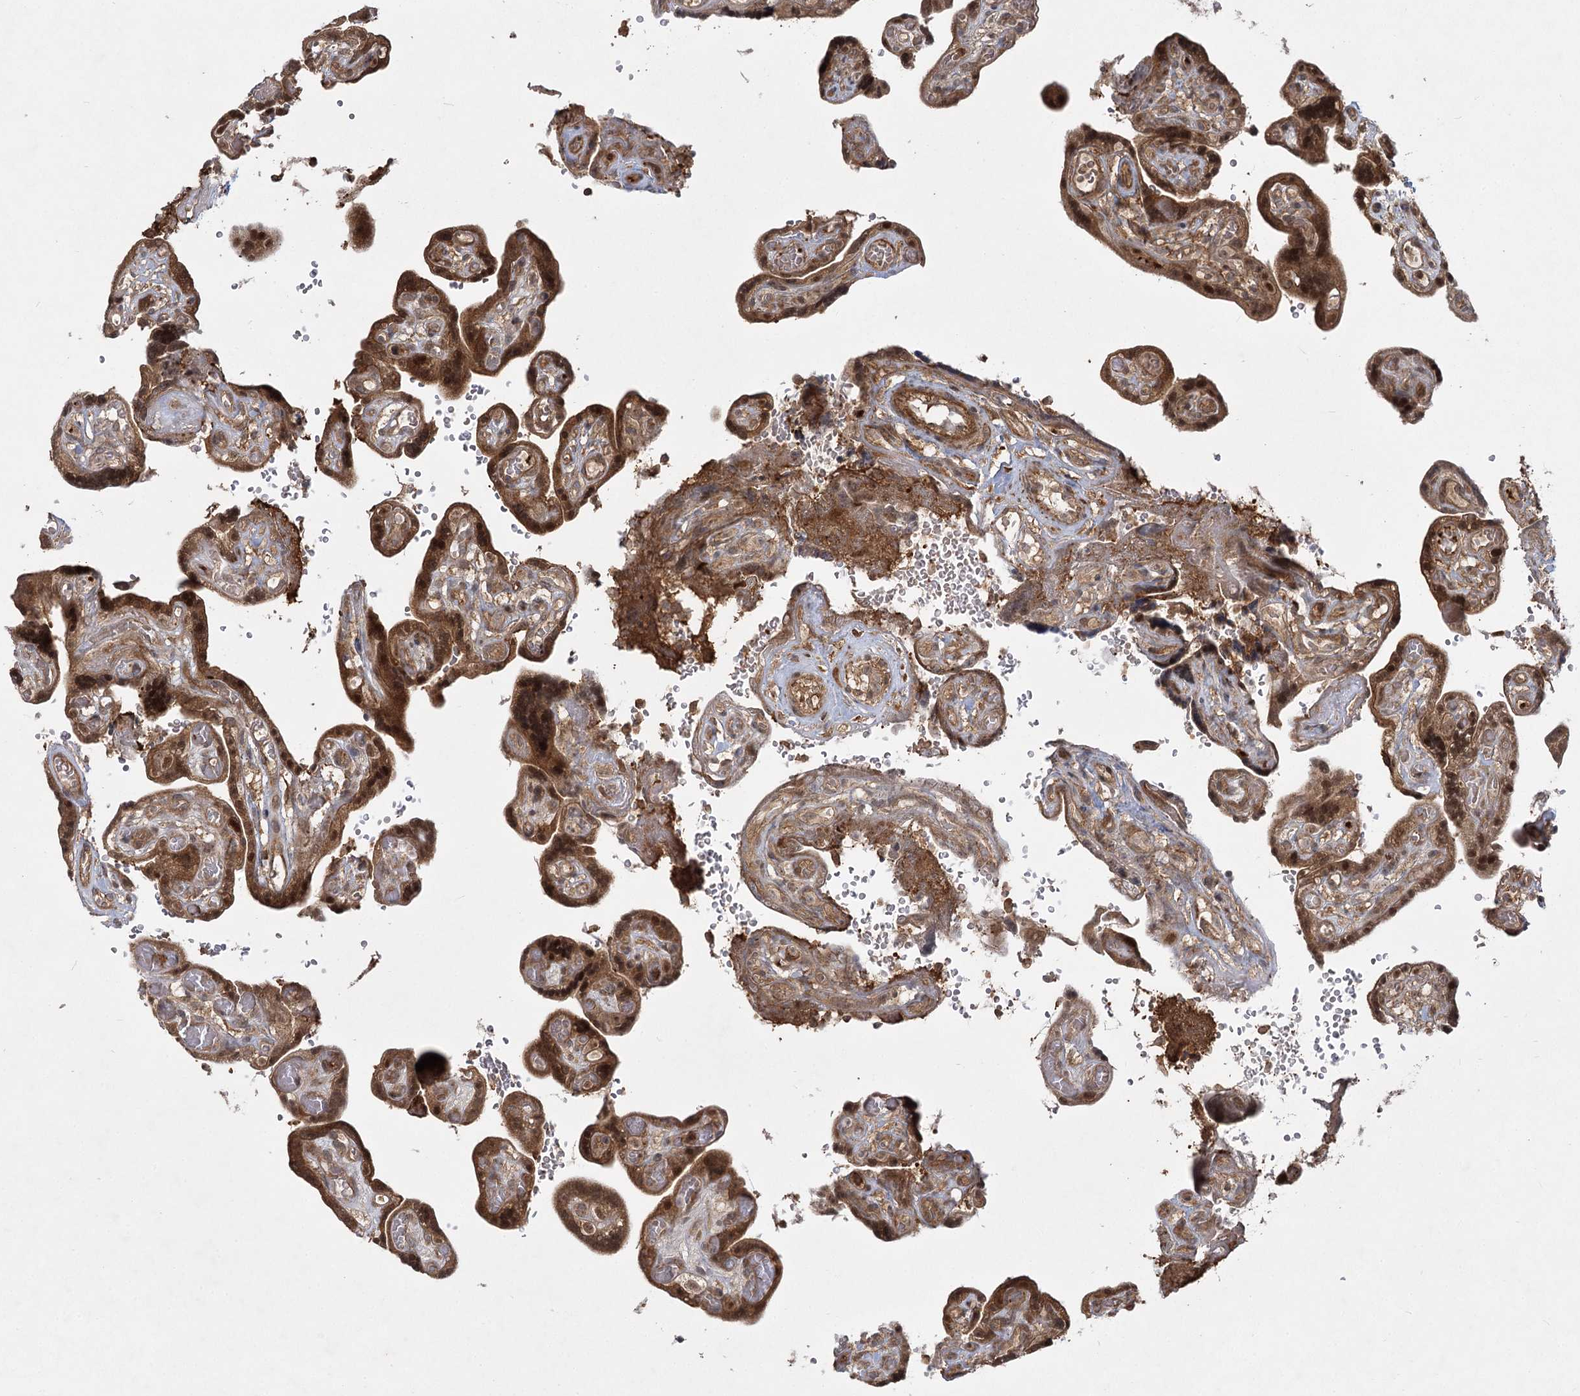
{"staining": {"intensity": "moderate", "quantity": ">75%", "location": "cytoplasmic/membranous"}, "tissue": "placenta", "cell_type": "Decidual cells", "image_type": "normal", "snomed": [{"axis": "morphology", "description": "Normal tissue, NOS"}, {"axis": "topography", "description": "Placenta"}], "caption": "This micrograph demonstrates immunohistochemistry (IHC) staining of benign placenta, with medium moderate cytoplasmic/membranous staining in about >75% of decidual cells.", "gene": "MDFIC", "patient": {"sex": "female", "age": 30}}